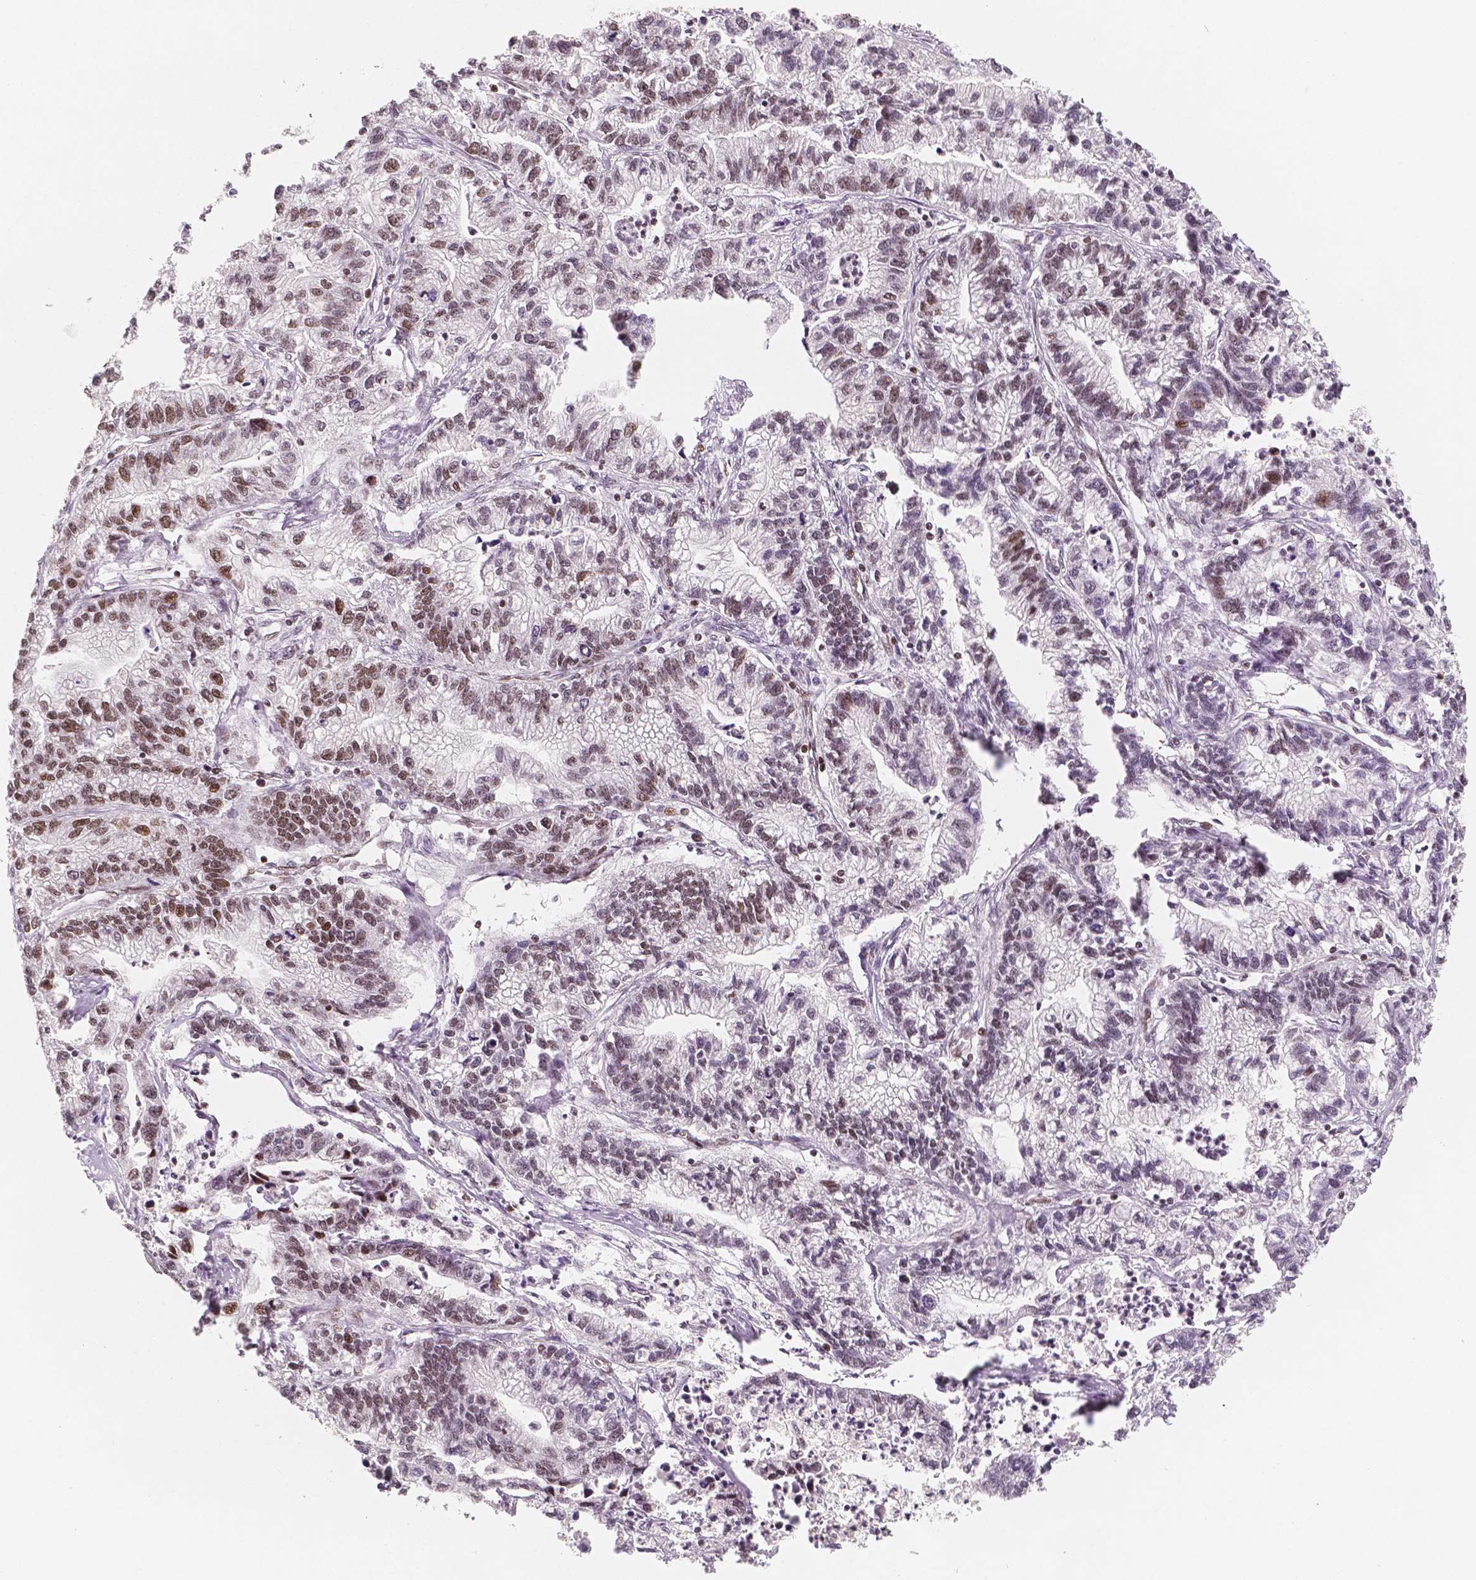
{"staining": {"intensity": "moderate", "quantity": "<25%", "location": "nuclear"}, "tissue": "stomach cancer", "cell_type": "Tumor cells", "image_type": "cancer", "snomed": [{"axis": "morphology", "description": "Adenocarcinoma, NOS"}, {"axis": "topography", "description": "Stomach"}], "caption": "Immunohistochemistry histopathology image of stomach cancer (adenocarcinoma) stained for a protein (brown), which displays low levels of moderate nuclear staining in approximately <25% of tumor cells.", "gene": "HDAC1", "patient": {"sex": "male", "age": 83}}